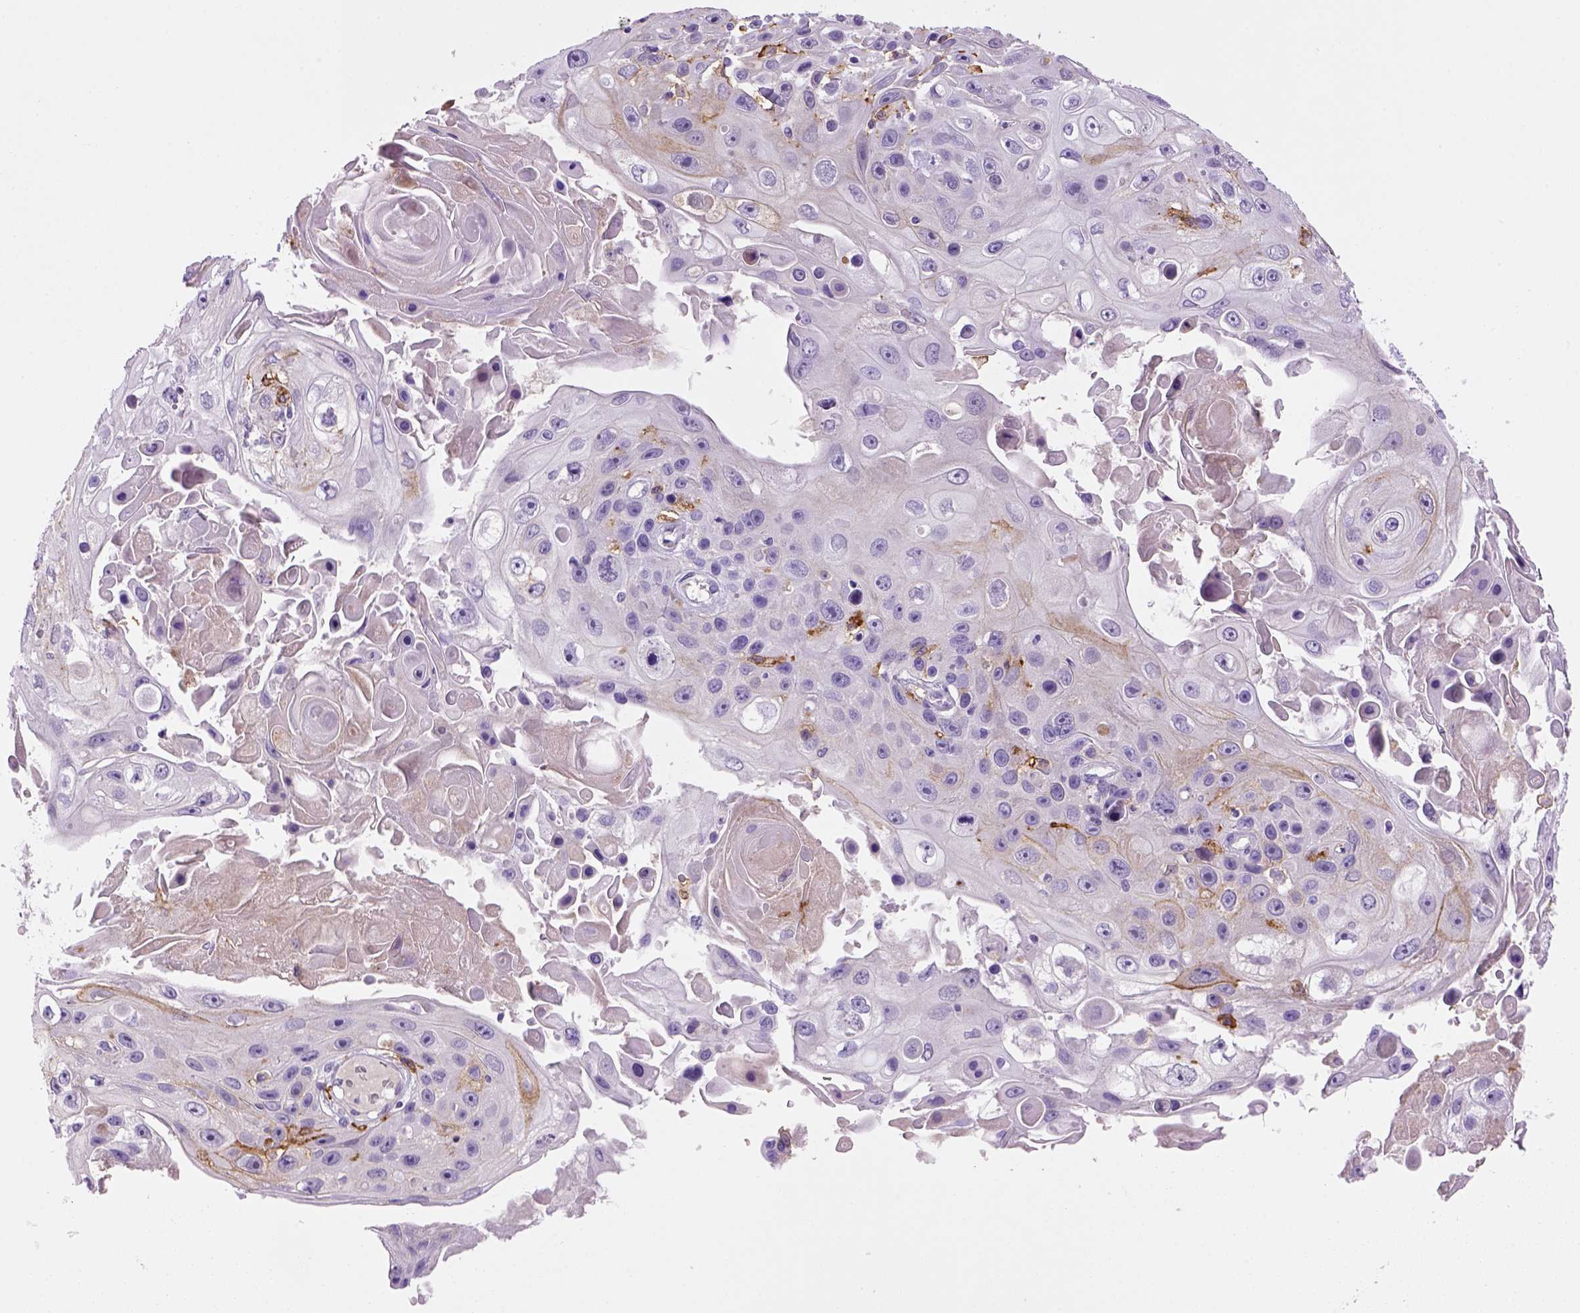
{"staining": {"intensity": "negative", "quantity": "none", "location": "none"}, "tissue": "skin cancer", "cell_type": "Tumor cells", "image_type": "cancer", "snomed": [{"axis": "morphology", "description": "Squamous cell carcinoma, NOS"}, {"axis": "topography", "description": "Skin"}], "caption": "Tumor cells show no significant staining in skin squamous cell carcinoma.", "gene": "CD14", "patient": {"sex": "male", "age": 82}}